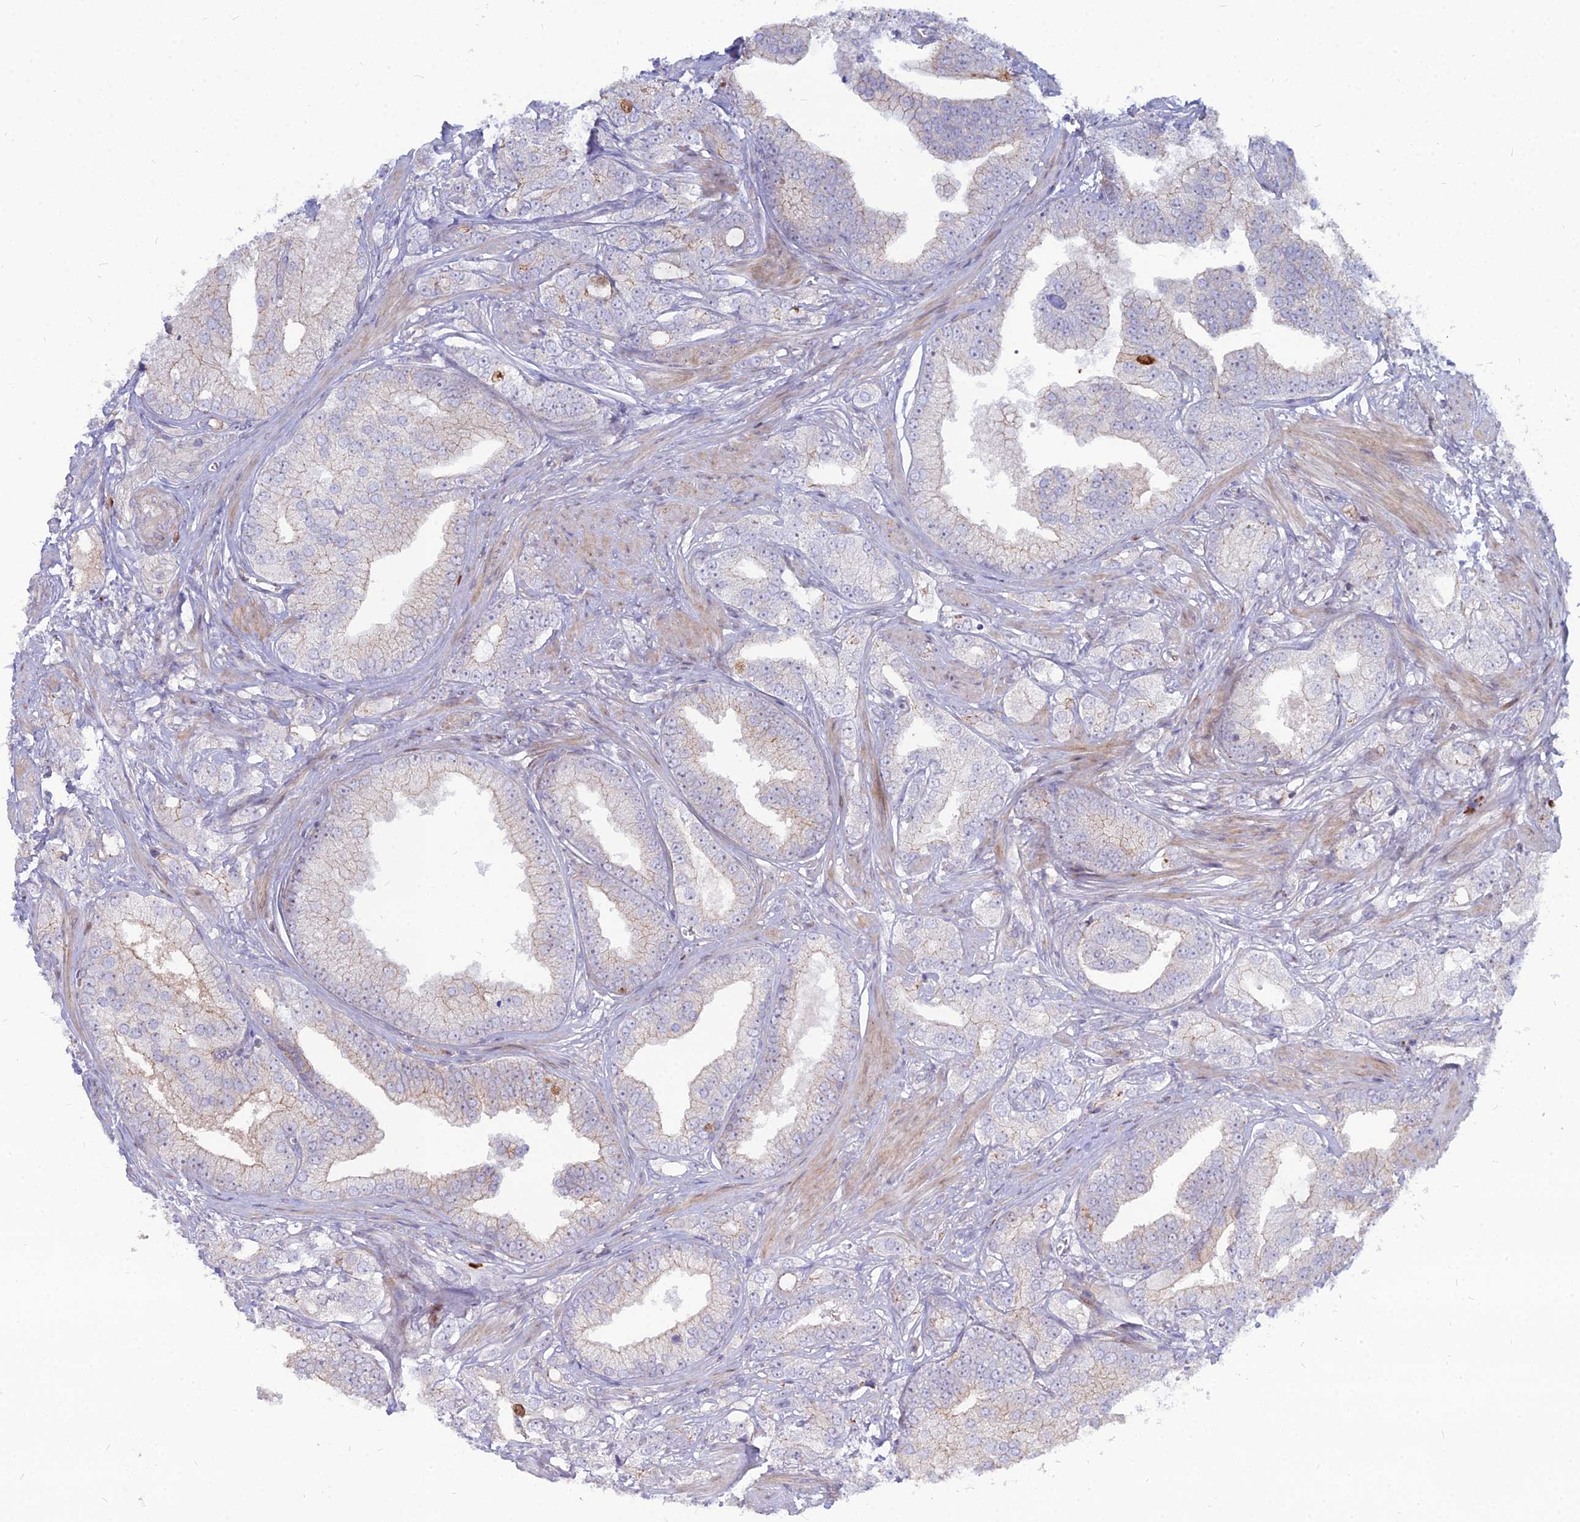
{"staining": {"intensity": "negative", "quantity": "none", "location": "none"}, "tissue": "prostate cancer", "cell_type": "Tumor cells", "image_type": "cancer", "snomed": [{"axis": "morphology", "description": "Adenocarcinoma, High grade"}, {"axis": "topography", "description": "Prostate"}], "caption": "Human prostate cancer stained for a protein using IHC exhibits no staining in tumor cells.", "gene": "NUSAP1", "patient": {"sex": "male", "age": 50}}